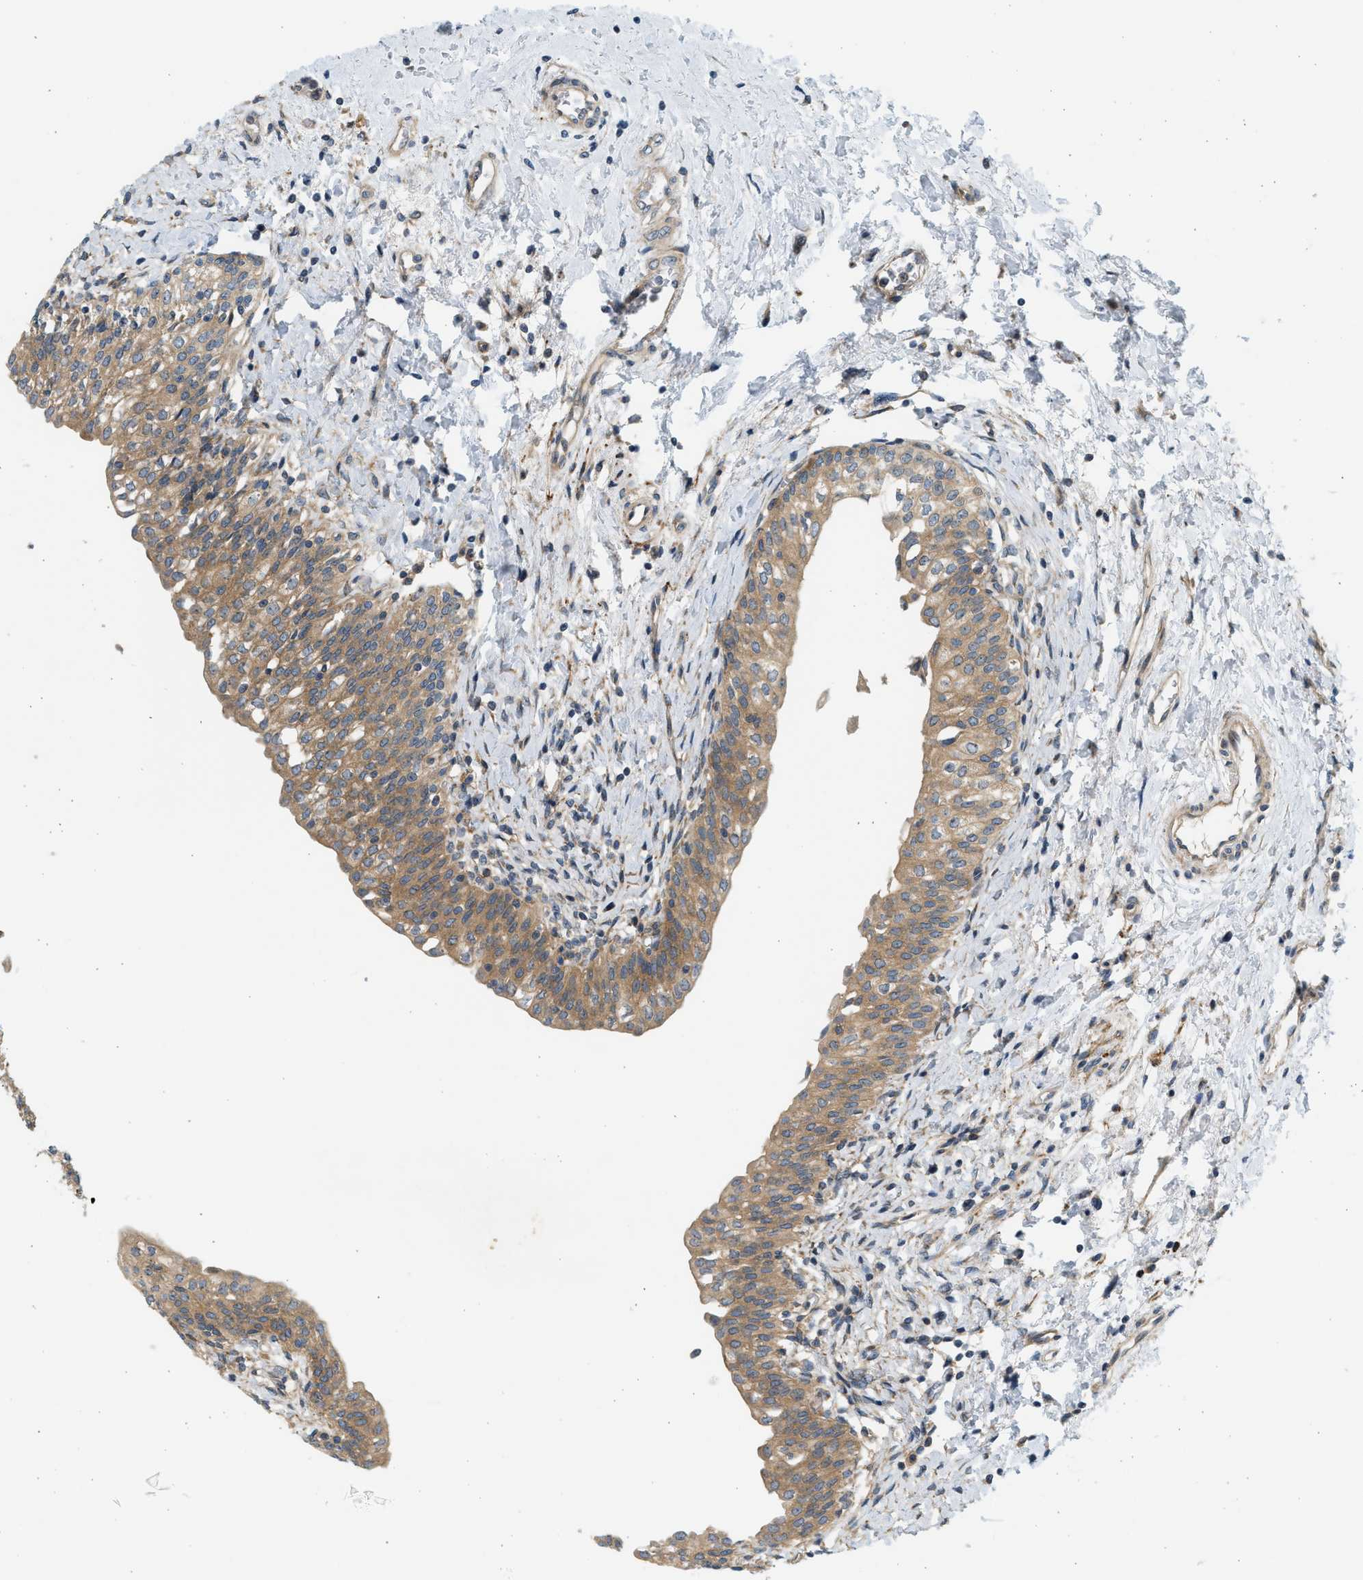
{"staining": {"intensity": "moderate", "quantity": ">75%", "location": "cytoplasmic/membranous"}, "tissue": "urinary bladder", "cell_type": "Urothelial cells", "image_type": "normal", "snomed": [{"axis": "morphology", "description": "Normal tissue, NOS"}, {"axis": "topography", "description": "Urinary bladder"}], "caption": "About >75% of urothelial cells in benign human urinary bladder demonstrate moderate cytoplasmic/membranous protein positivity as visualized by brown immunohistochemical staining.", "gene": "KDELR2", "patient": {"sex": "male", "age": 55}}